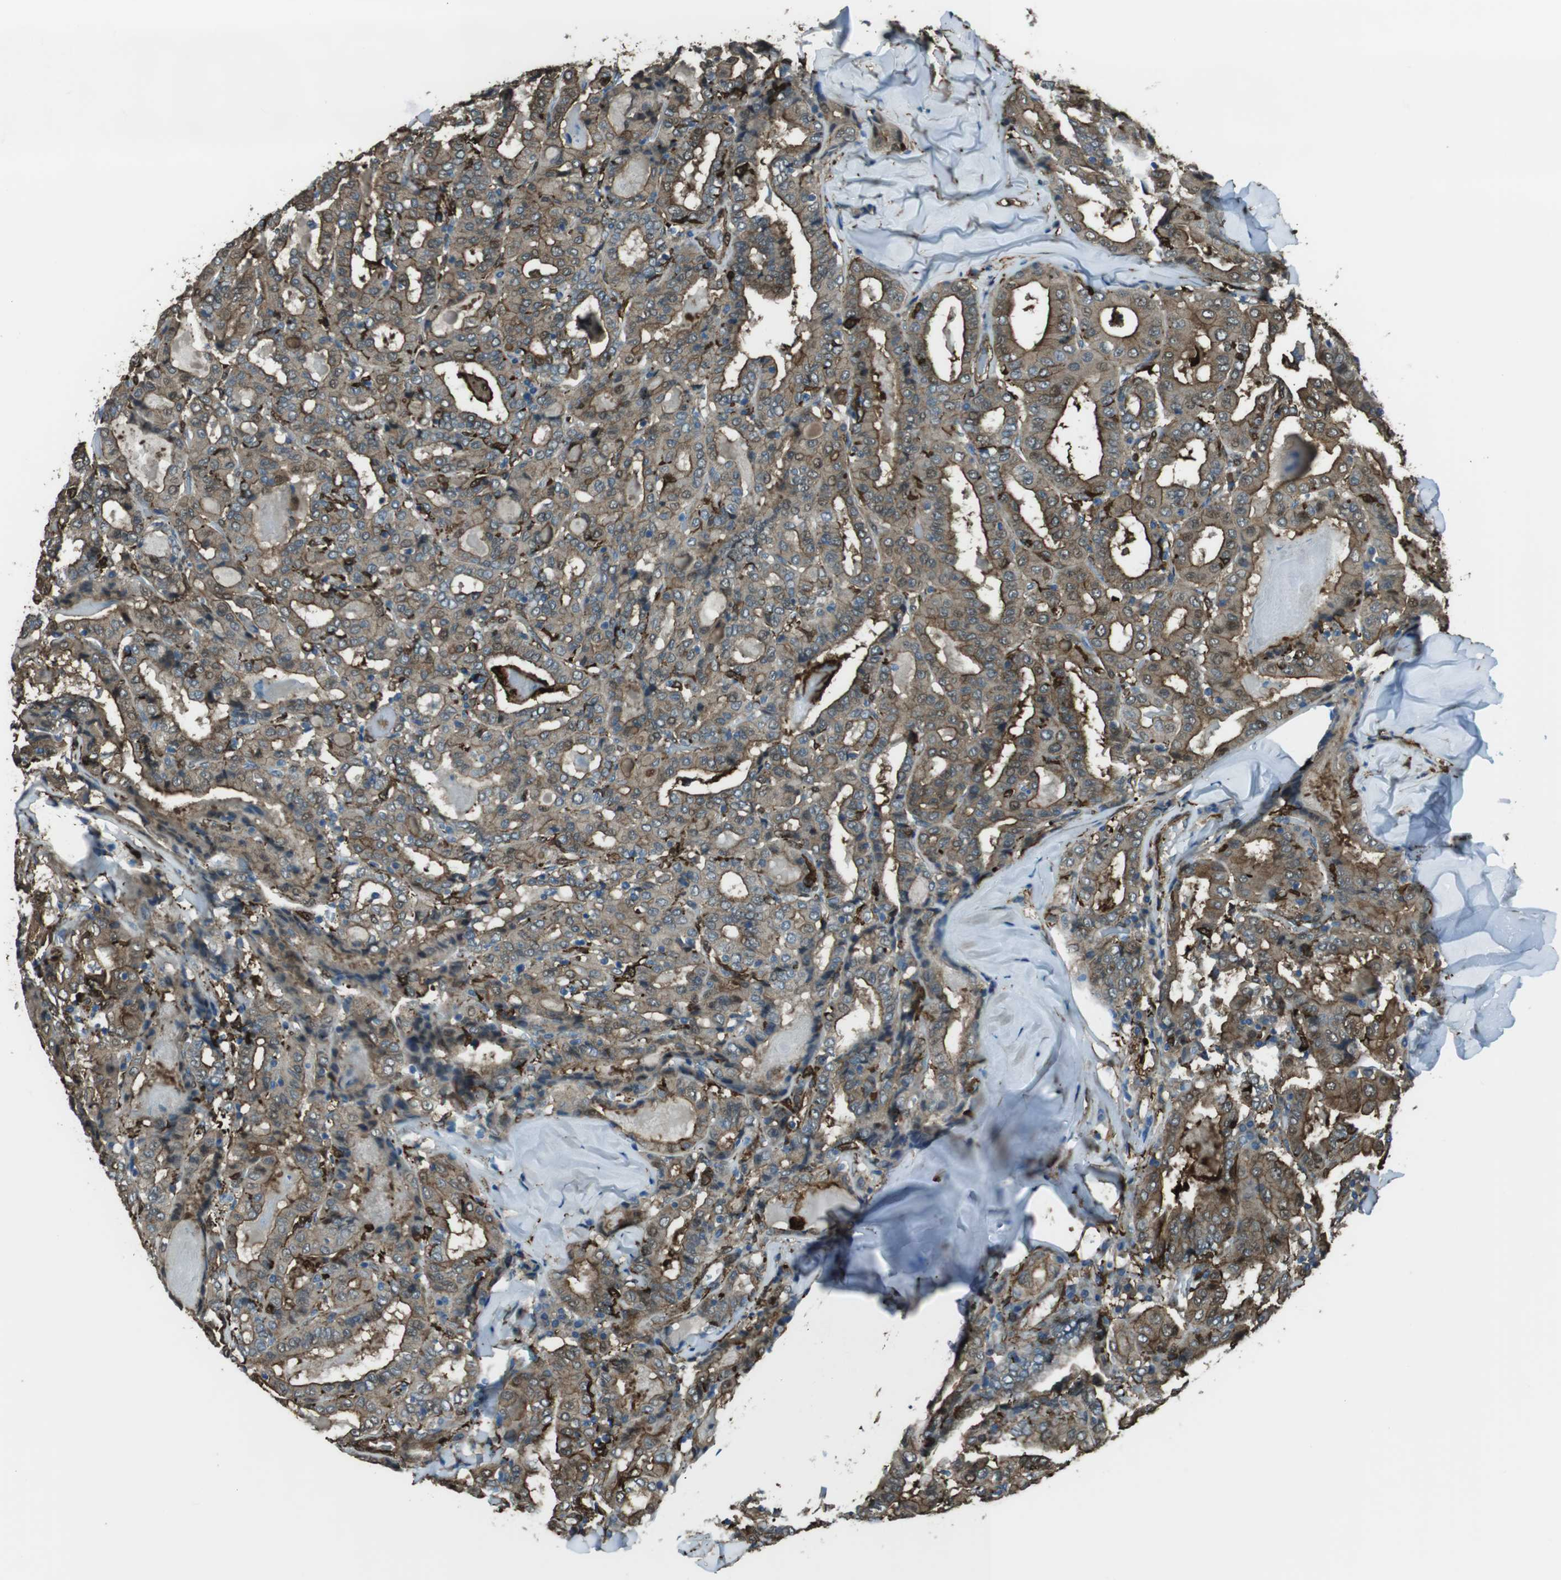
{"staining": {"intensity": "weak", "quantity": ">75%", "location": "cytoplasmic/membranous"}, "tissue": "thyroid cancer", "cell_type": "Tumor cells", "image_type": "cancer", "snomed": [{"axis": "morphology", "description": "Papillary adenocarcinoma, NOS"}, {"axis": "topography", "description": "Thyroid gland"}], "caption": "Immunohistochemical staining of human thyroid papillary adenocarcinoma displays weak cytoplasmic/membranous protein positivity in approximately >75% of tumor cells.", "gene": "SFT2D1", "patient": {"sex": "female", "age": 42}}